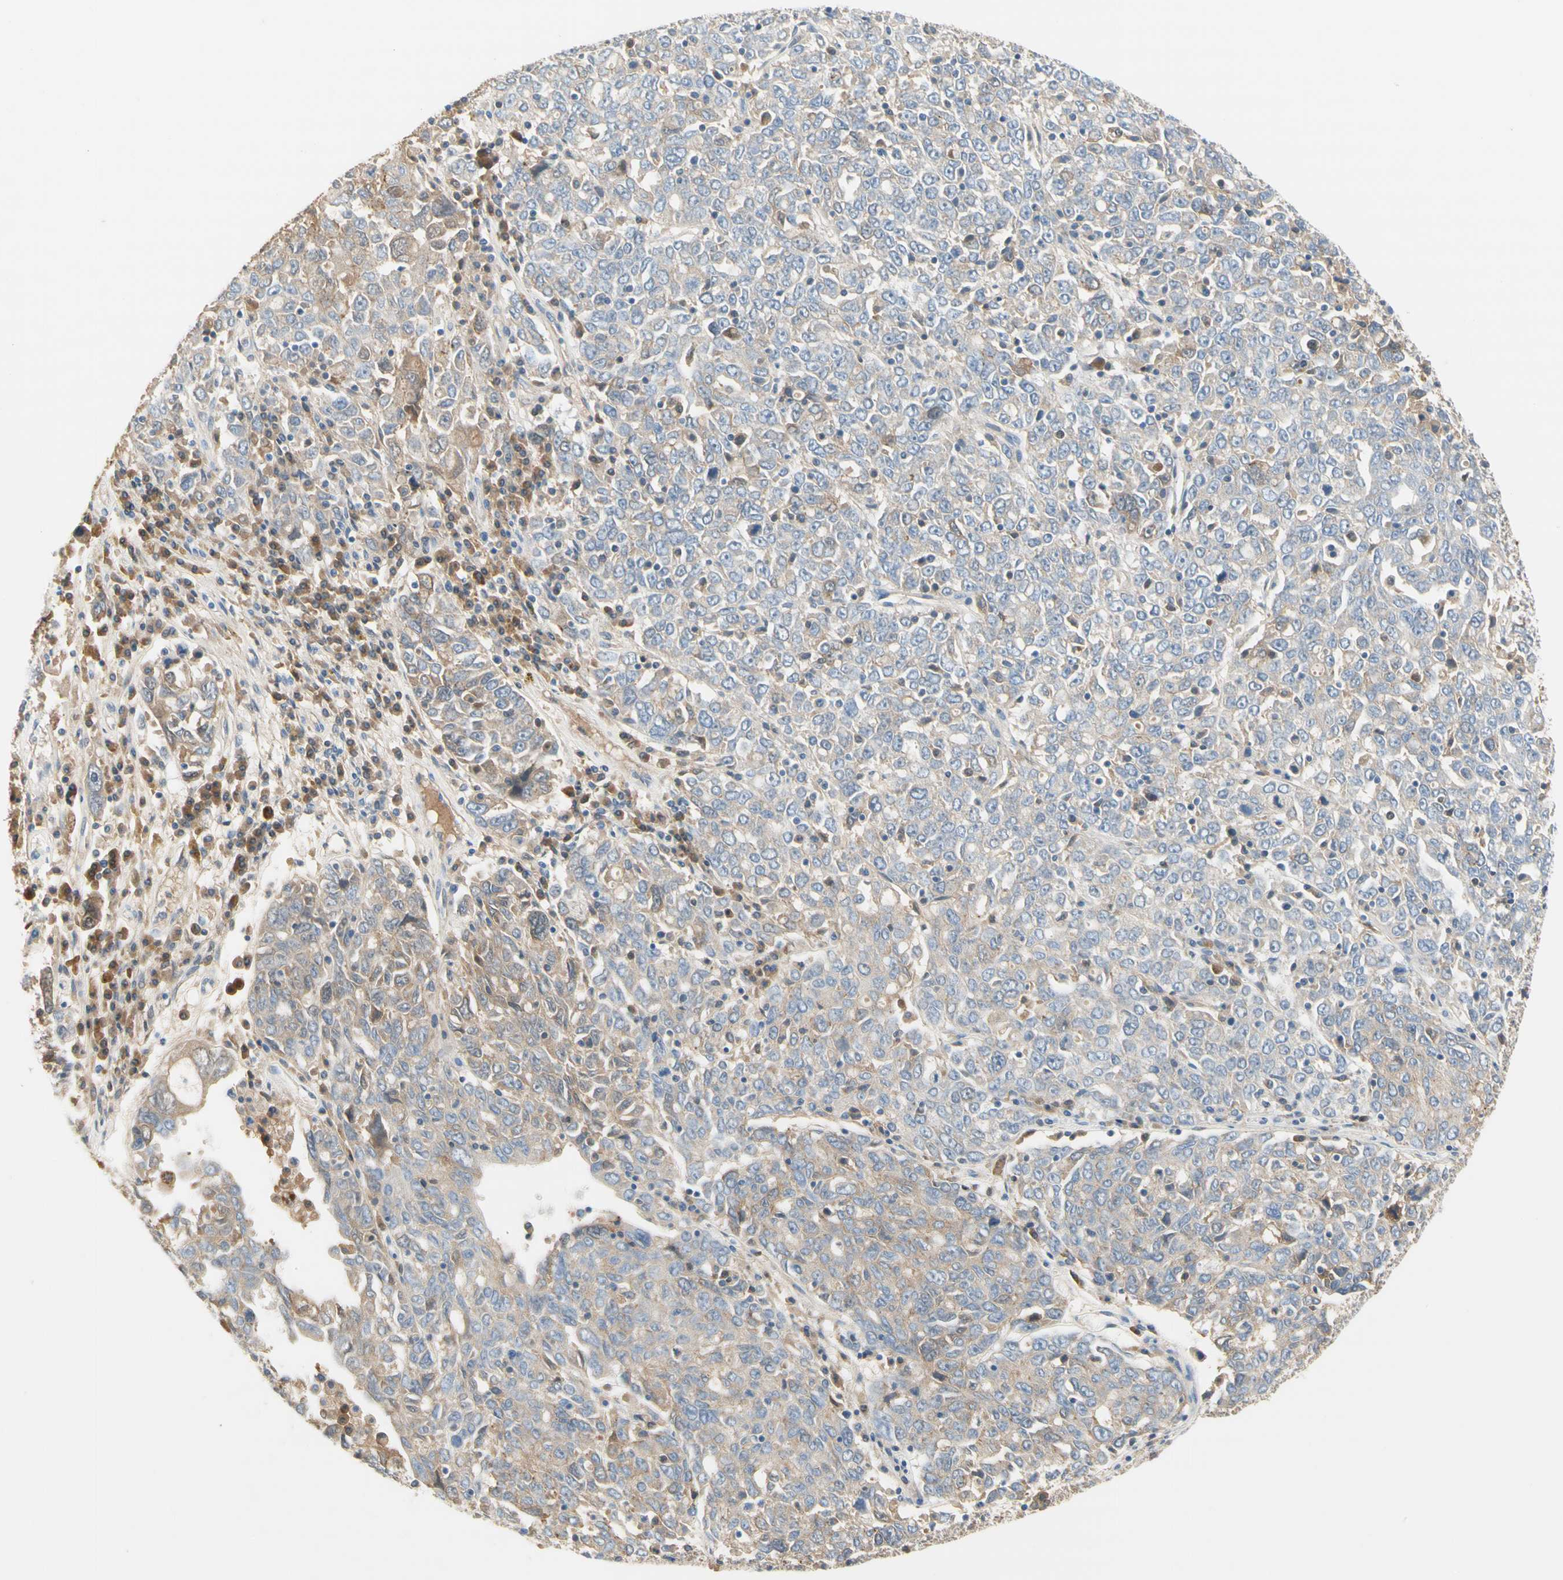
{"staining": {"intensity": "weak", "quantity": "25%-75%", "location": "cytoplasmic/membranous"}, "tissue": "ovarian cancer", "cell_type": "Tumor cells", "image_type": "cancer", "snomed": [{"axis": "morphology", "description": "Carcinoma, endometroid"}, {"axis": "topography", "description": "Ovary"}], "caption": "This is a histology image of immunohistochemistry staining of ovarian cancer, which shows weak staining in the cytoplasmic/membranous of tumor cells.", "gene": "NECTIN4", "patient": {"sex": "female", "age": 62}}